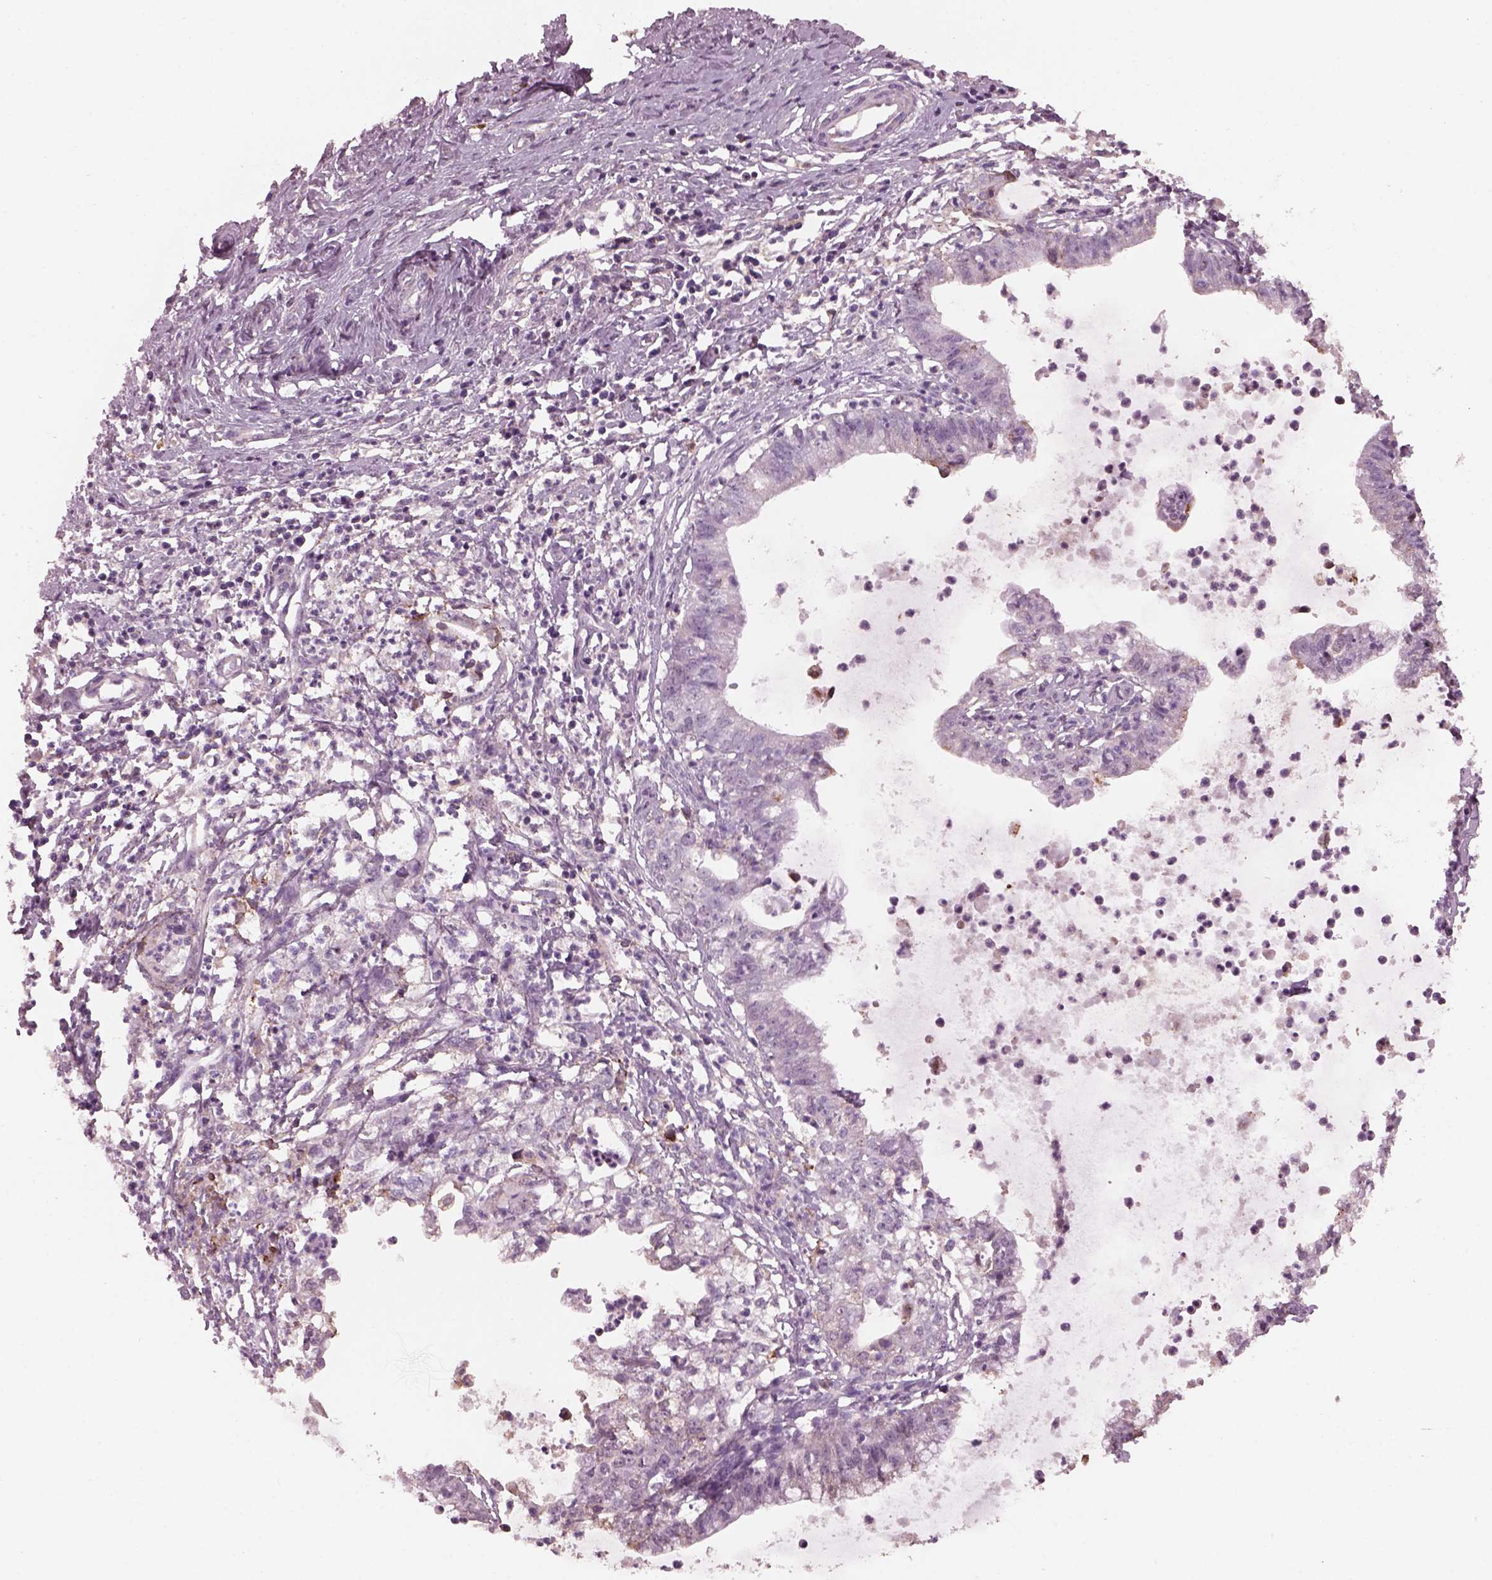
{"staining": {"intensity": "negative", "quantity": "none", "location": "none"}, "tissue": "cervical cancer", "cell_type": "Tumor cells", "image_type": "cancer", "snomed": [{"axis": "morphology", "description": "Normal tissue, NOS"}, {"axis": "morphology", "description": "Adenocarcinoma, NOS"}, {"axis": "topography", "description": "Cervix"}], "caption": "Tumor cells are negative for brown protein staining in cervical cancer. (DAB immunohistochemistry (IHC) visualized using brightfield microscopy, high magnification).", "gene": "SRI", "patient": {"sex": "female", "age": 38}}